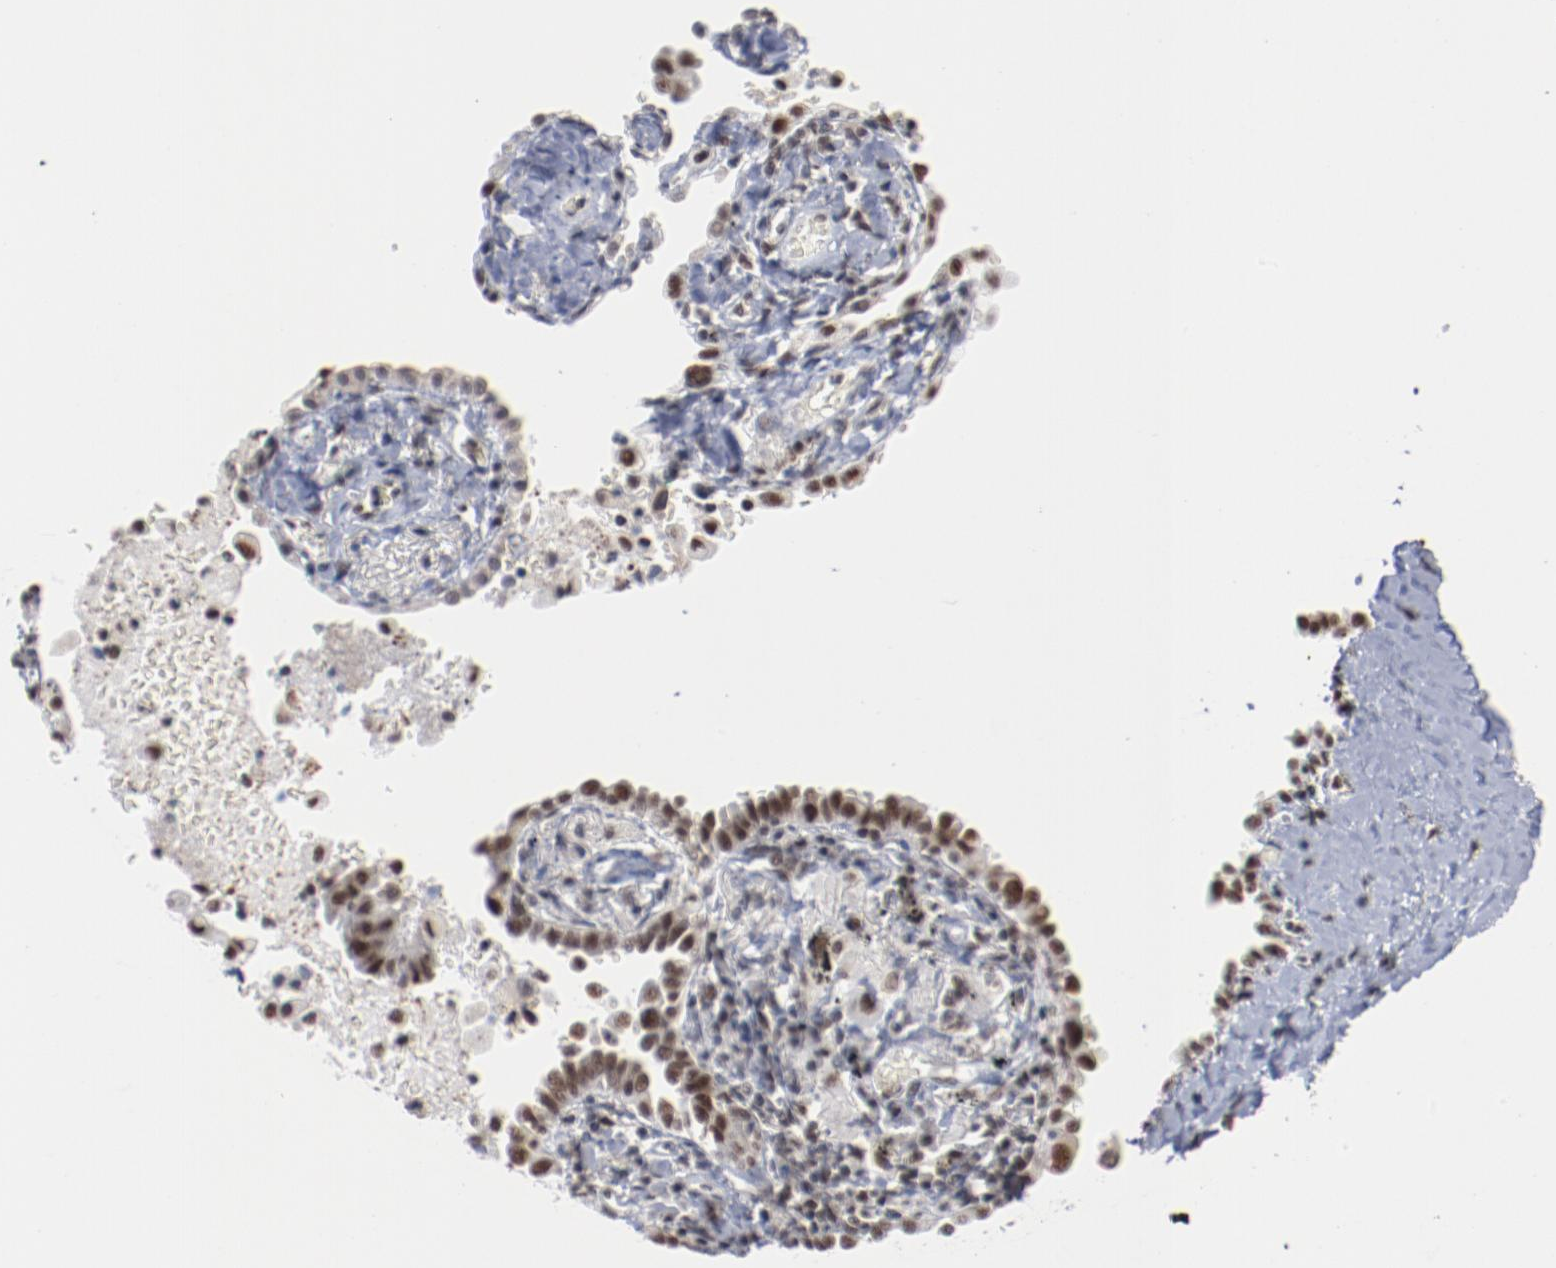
{"staining": {"intensity": "moderate", "quantity": ">75%", "location": "nuclear"}, "tissue": "lung cancer", "cell_type": "Tumor cells", "image_type": "cancer", "snomed": [{"axis": "morphology", "description": "Adenocarcinoma, NOS"}, {"axis": "topography", "description": "Lung"}], "caption": "Moderate nuclear staining is present in approximately >75% of tumor cells in lung adenocarcinoma. The staining is performed using DAB (3,3'-diaminobenzidine) brown chromogen to label protein expression. The nuclei are counter-stained blue using hematoxylin.", "gene": "BUB3", "patient": {"sex": "female", "age": 64}}